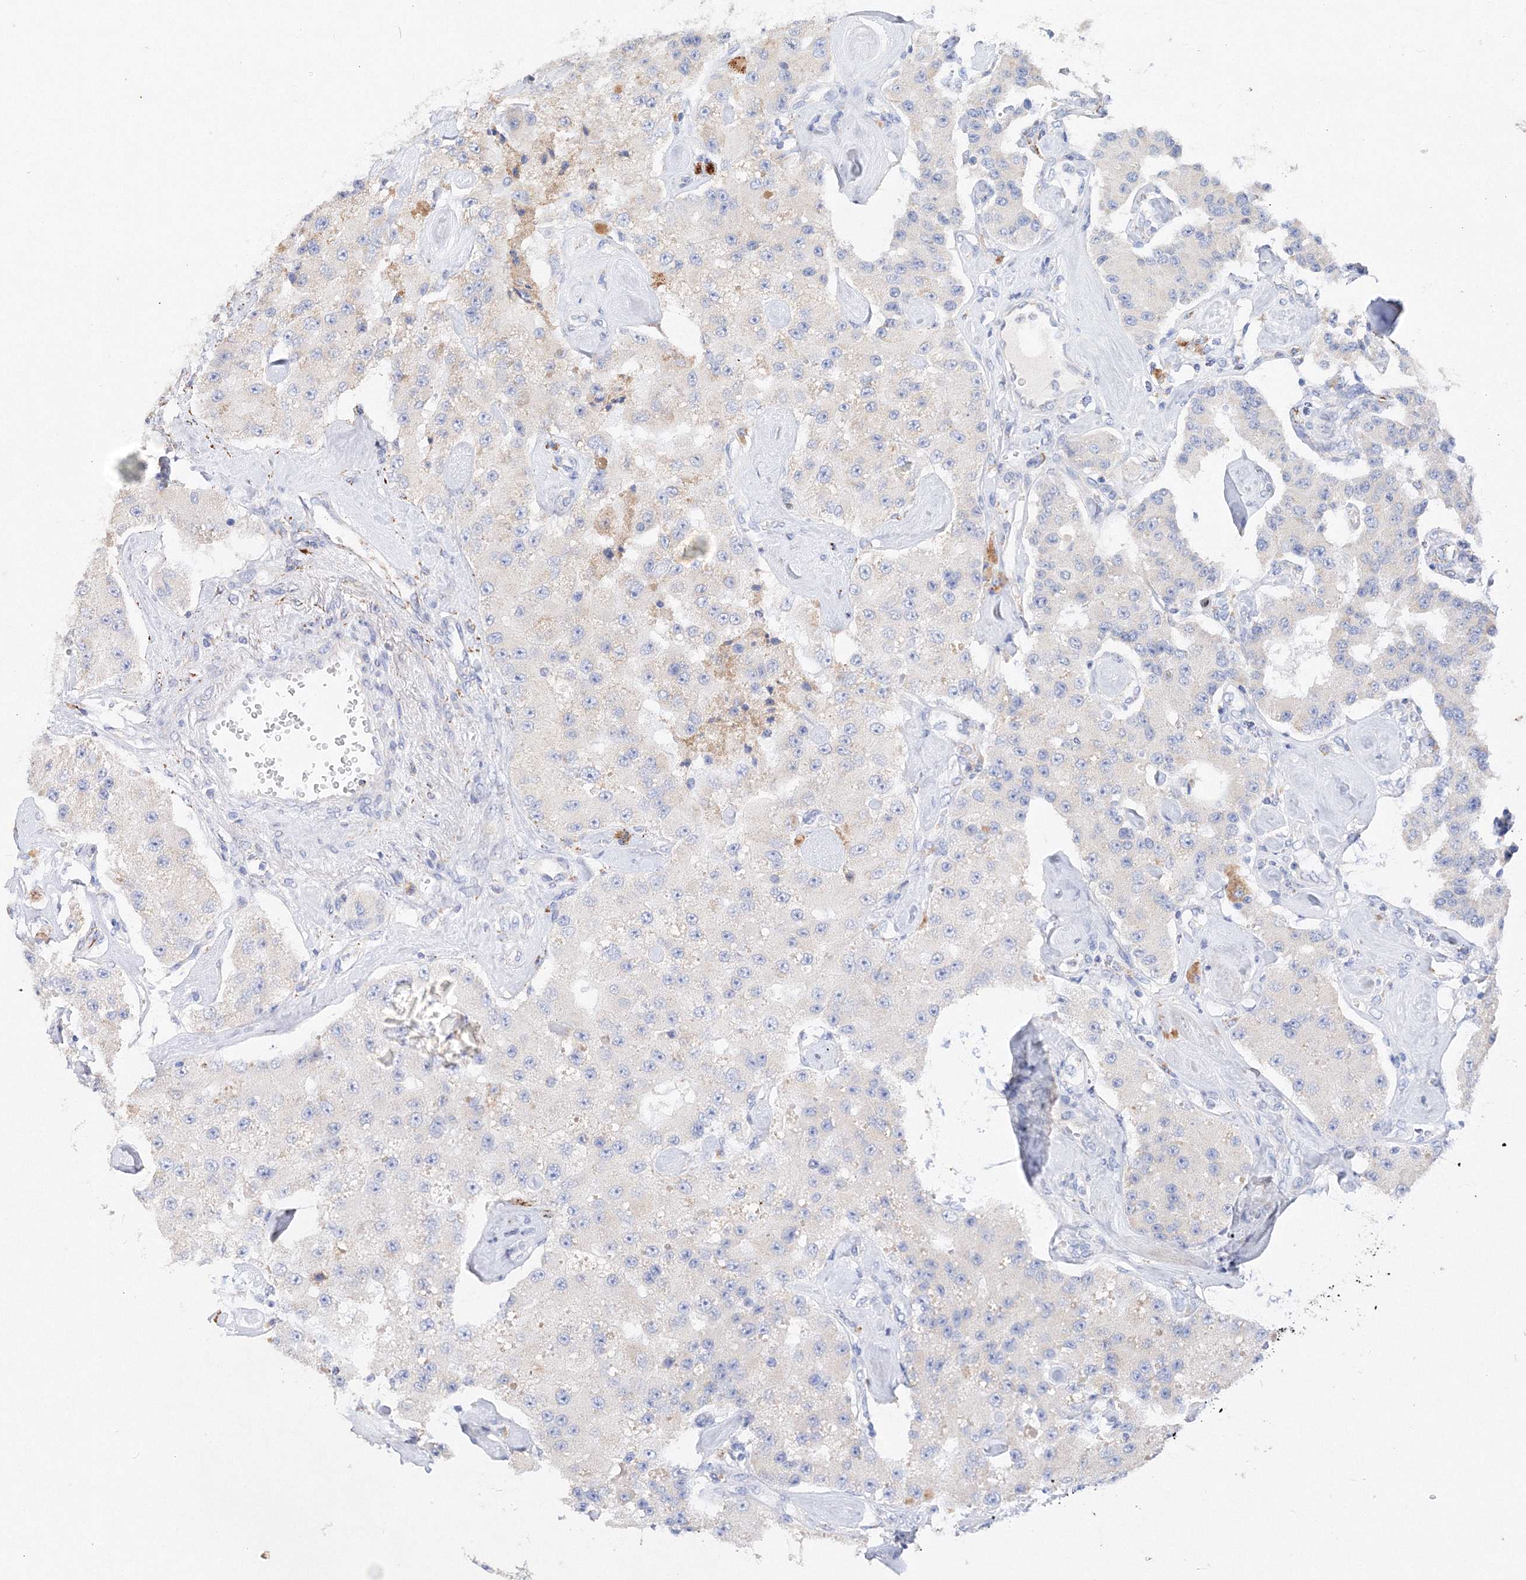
{"staining": {"intensity": "negative", "quantity": "none", "location": "none"}, "tissue": "carcinoid", "cell_type": "Tumor cells", "image_type": "cancer", "snomed": [{"axis": "morphology", "description": "Carcinoid, malignant, NOS"}, {"axis": "topography", "description": "Pancreas"}], "caption": "Carcinoid stained for a protein using immunohistochemistry (IHC) exhibits no staining tumor cells.", "gene": "MERTK", "patient": {"sex": "male", "age": 41}}